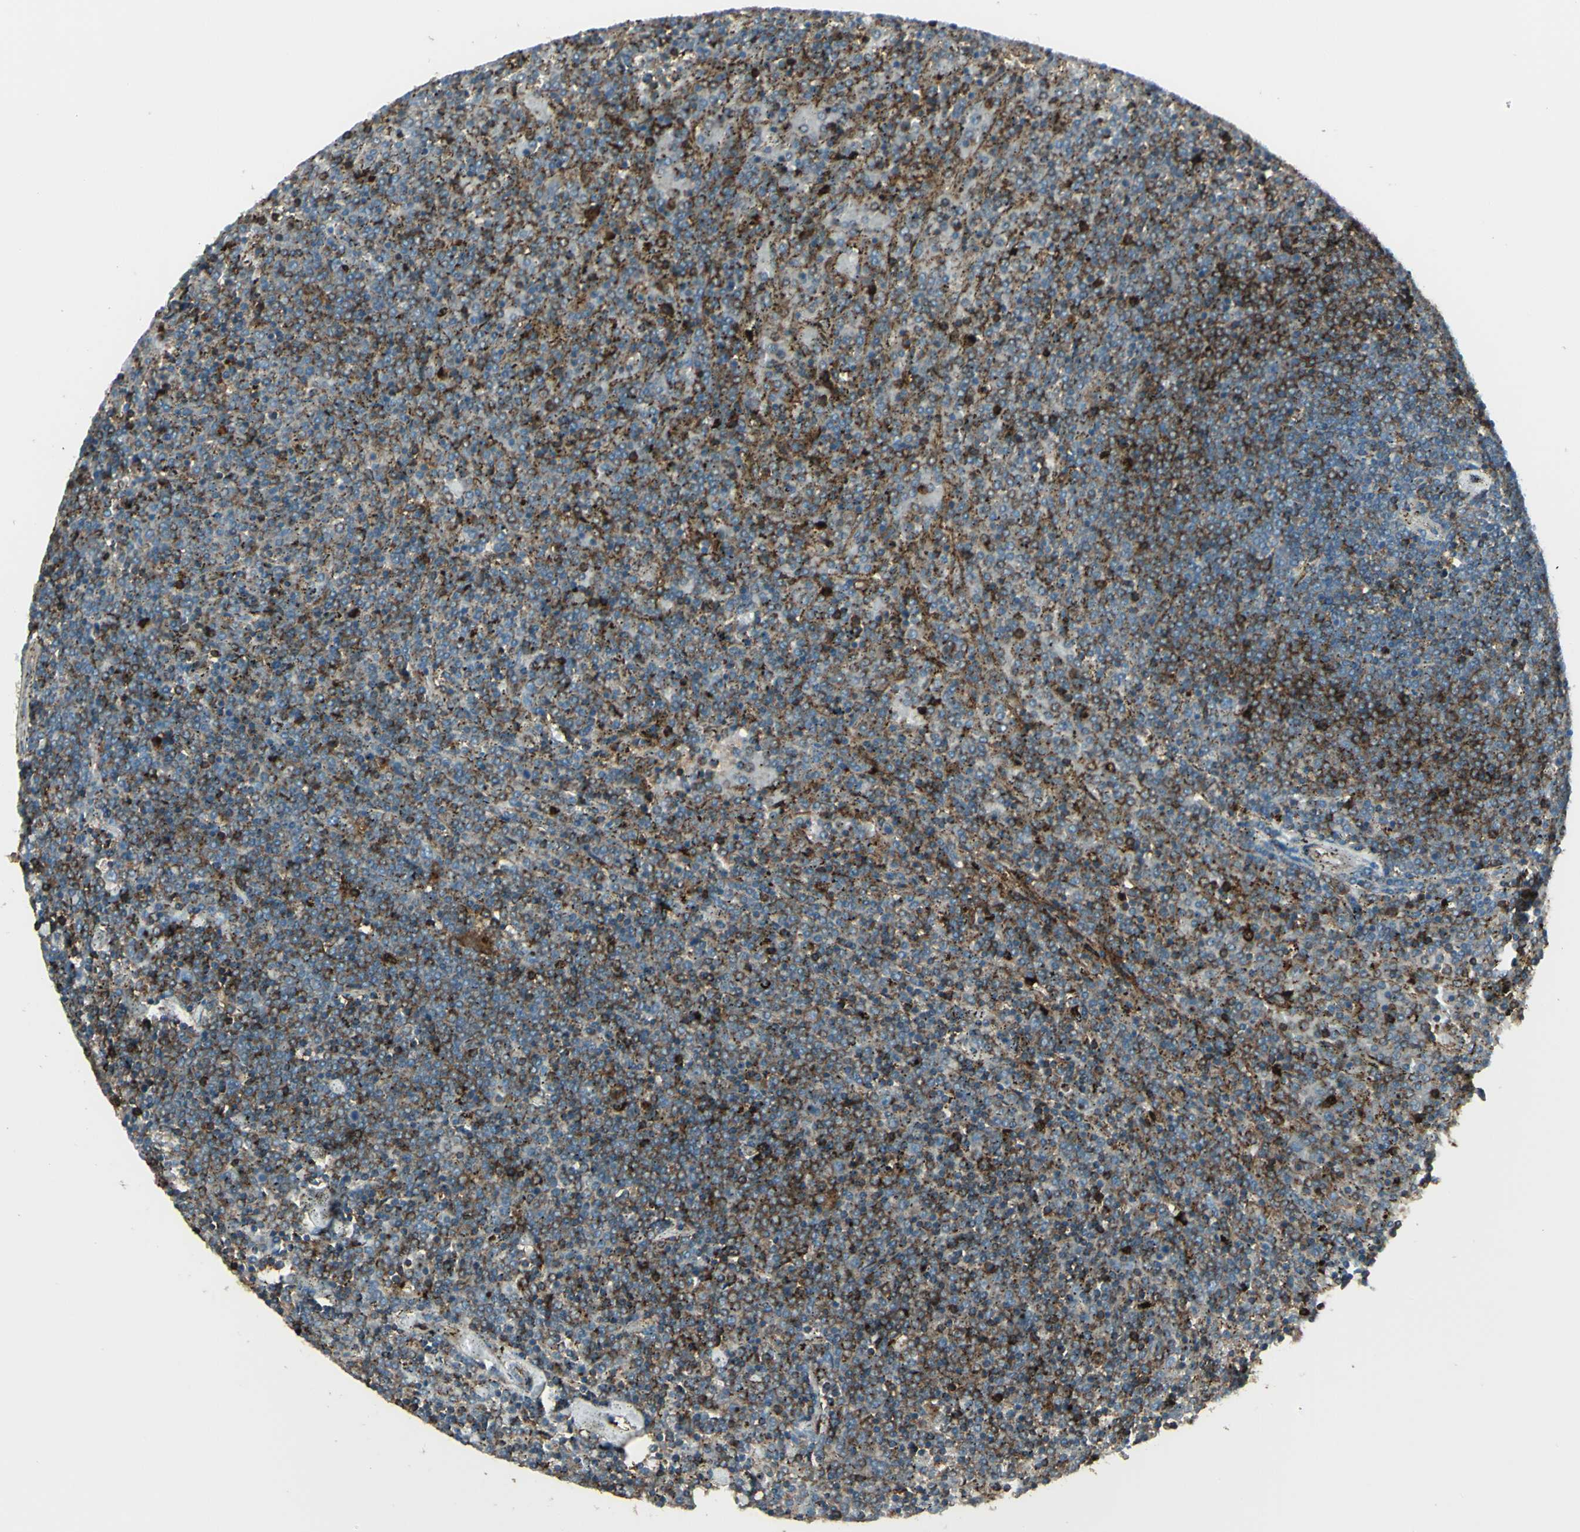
{"staining": {"intensity": "moderate", "quantity": "25%-75%", "location": "cytoplasmic/membranous"}, "tissue": "lymphoma", "cell_type": "Tumor cells", "image_type": "cancer", "snomed": [{"axis": "morphology", "description": "Malignant lymphoma, non-Hodgkin's type, Low grade"}, {"axis": "topography", "description": "Spleen"}], "caption": "Immunohistochemistry photomicrograph of neoplastic tissue: human low-grade malignant lymphoma, non-Hodgkin's type stained using immunohistochemistry (IHC) shows medium levels of moderate protein expression localized specifically in the cytoplasmic/membranous of tumor cells, appearing as a cytoplasmic/membranous brown color.", "gene": "NAPA", "patient": {"sex": "female", "age": 77}}